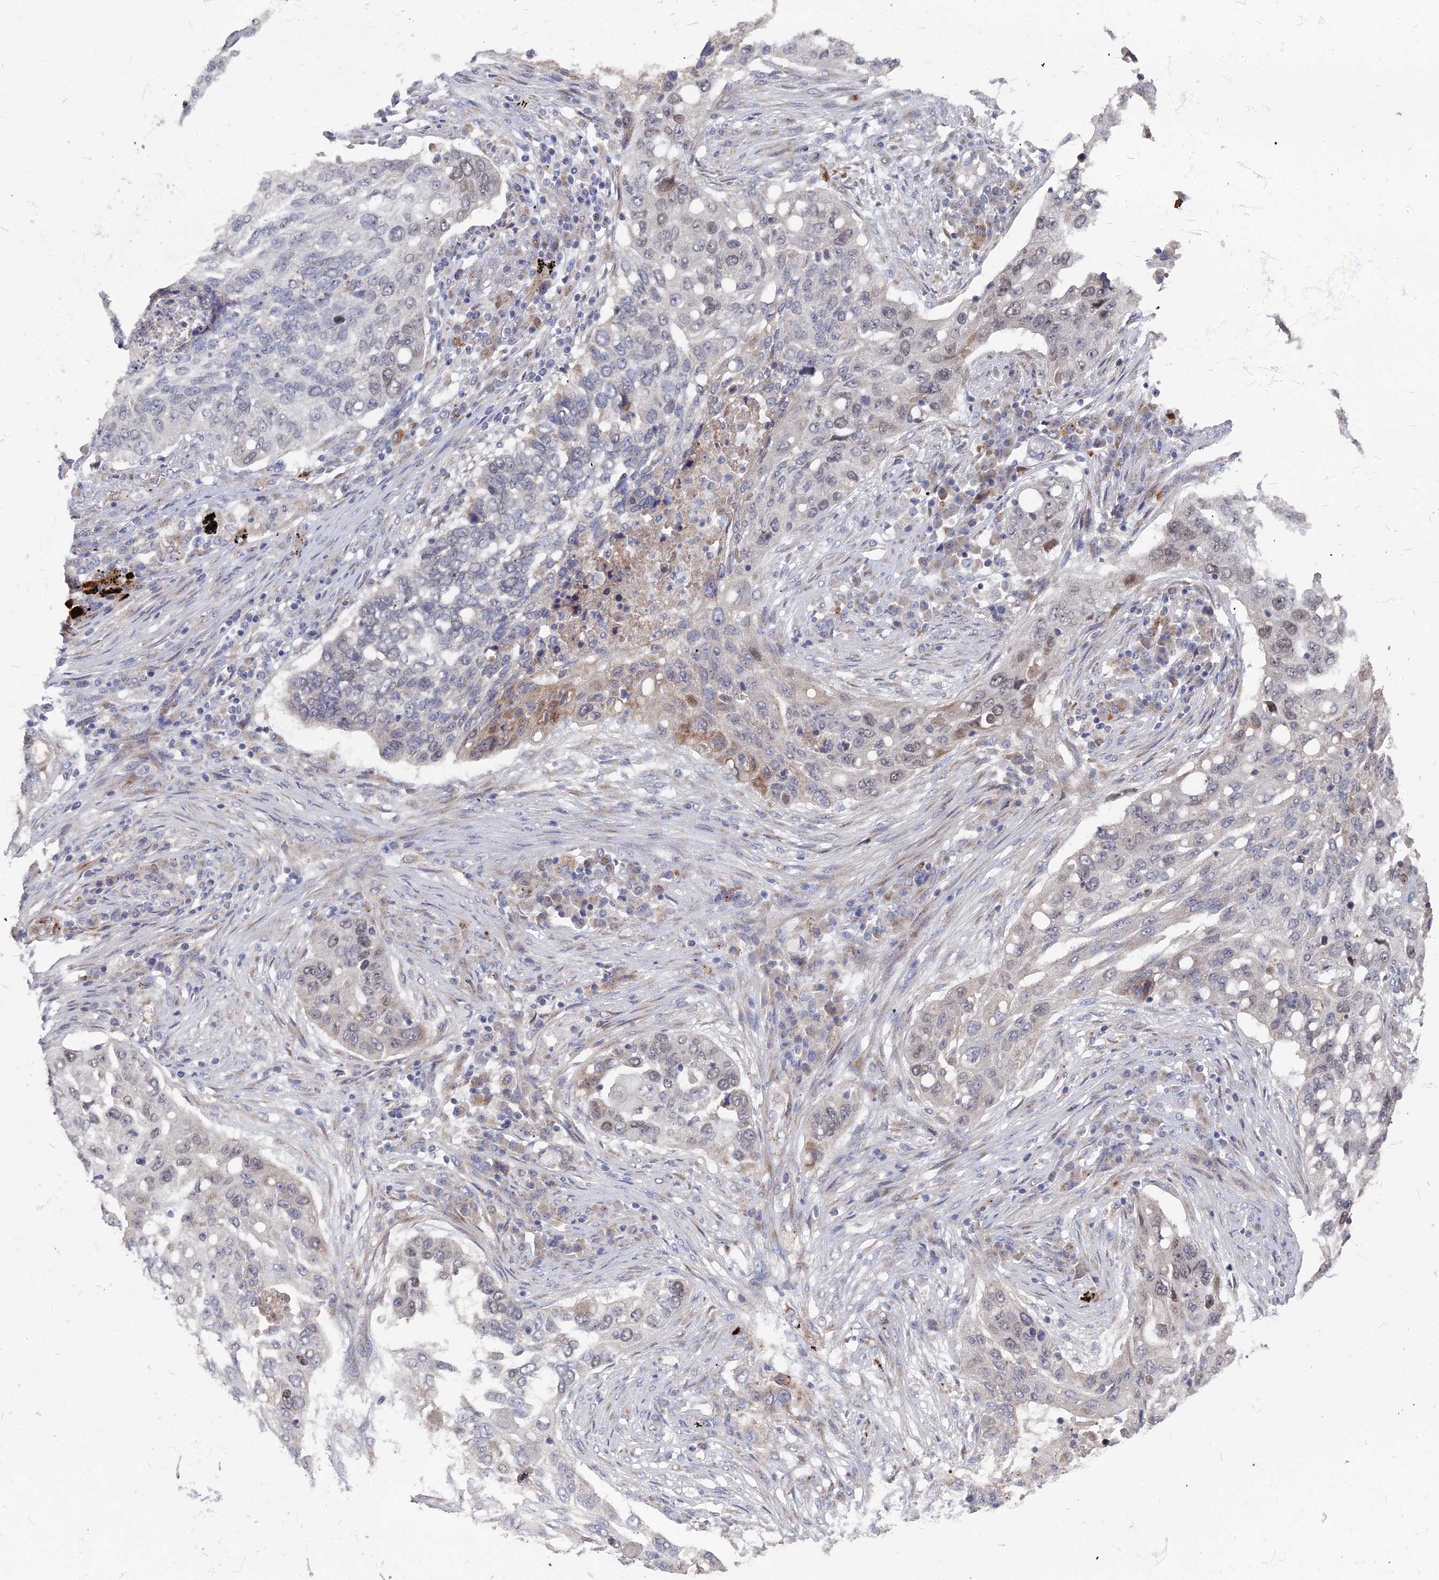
{"staining": {"intensity": "weak", "quantity": "<25%", "location": "cytoplasmic/membranous,nuclear"}, "tissue": "lung cancer", "cell_type": "Tumor cells", "image_type": "cancer", "snomed": [{"axis": "morphology", "description": "Squamous cell carcinoma, NOS"}, {"axis": "topography", "description": "Lung"}], "caption": "Histopathology image shows no significant protein expression in tumor cells of lung cancer.", "gene": "TMEM128", "patient": {"sex": "female", "age": 63}}